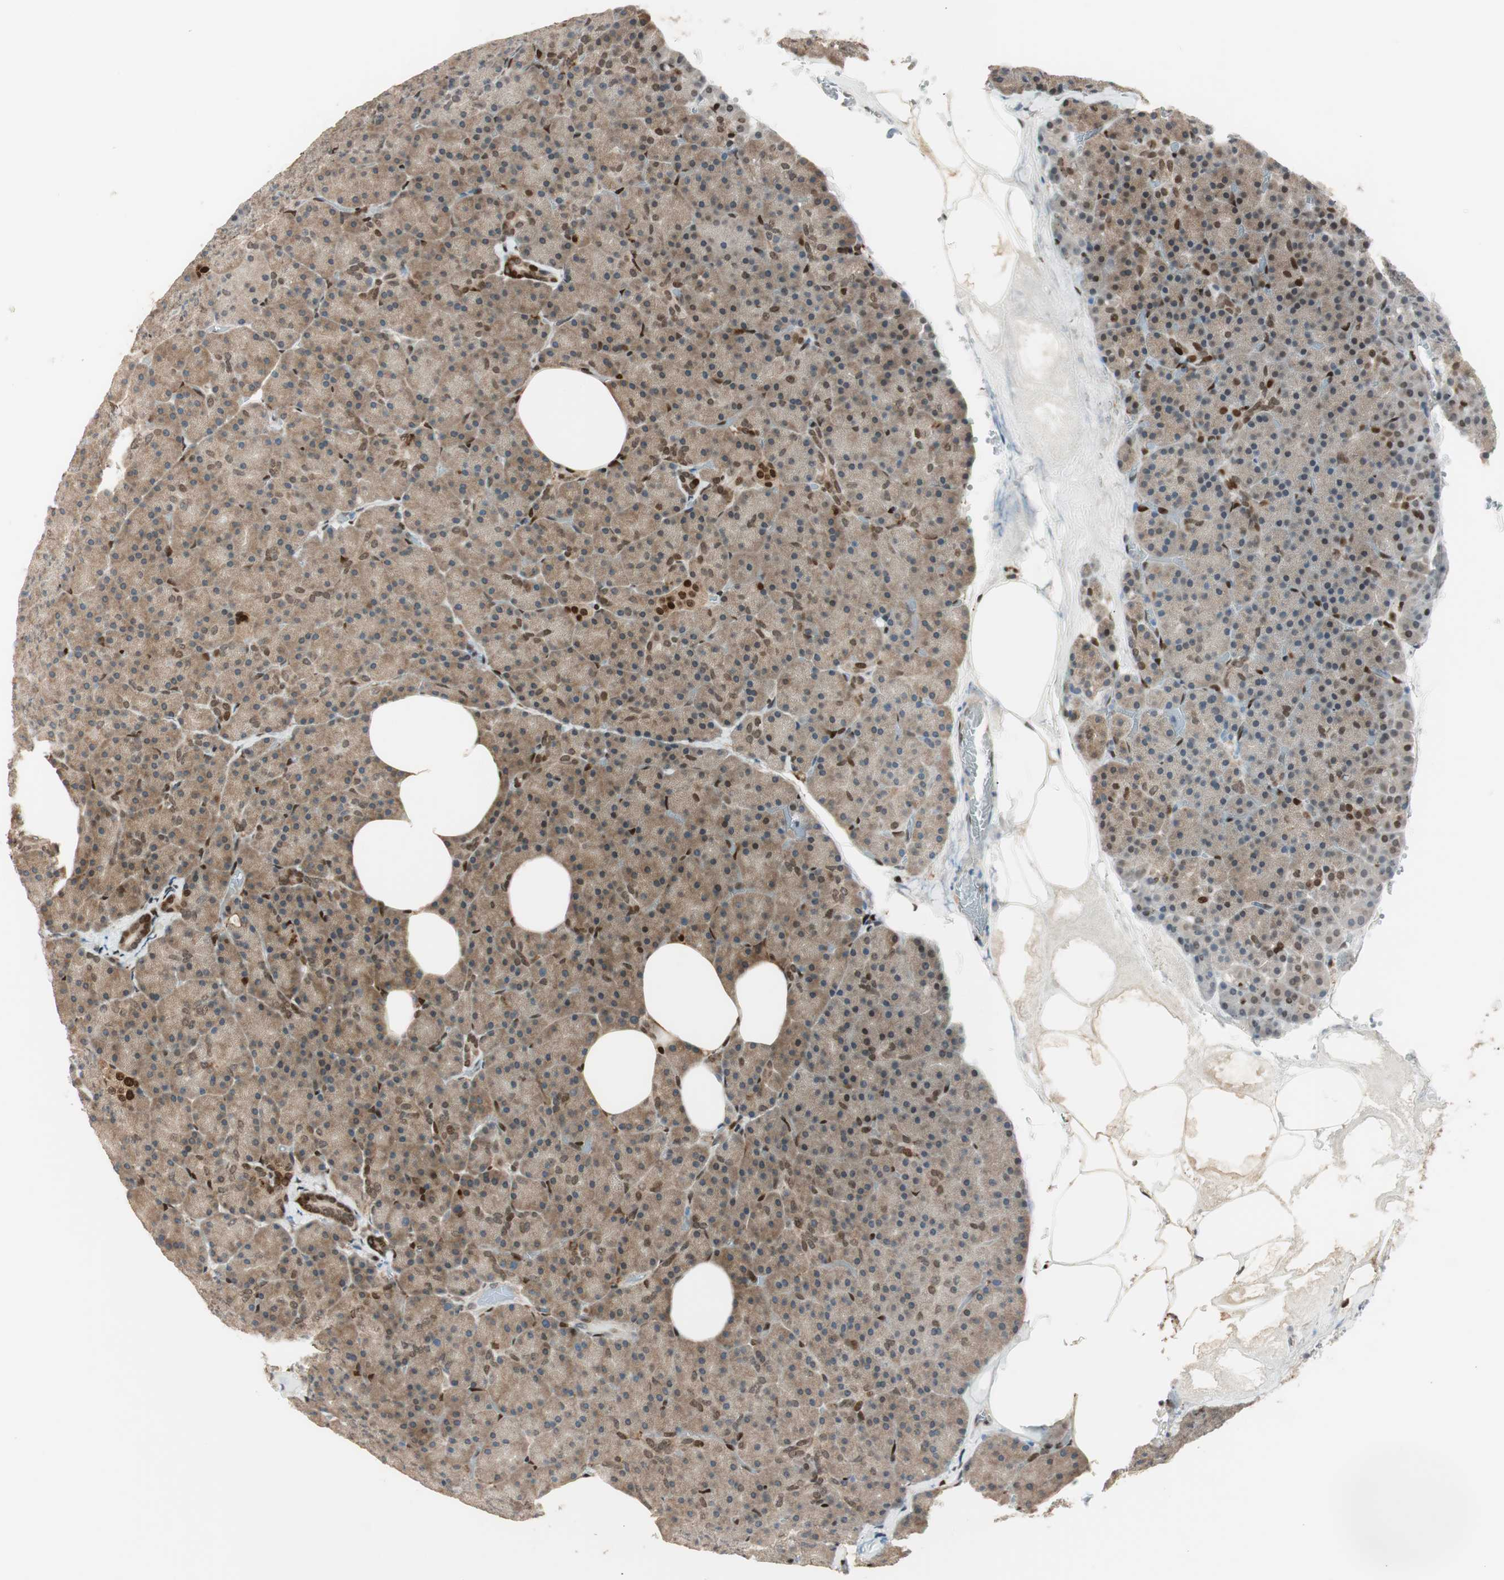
{"staining": {"intensity": "moderate", "quantity": ">75%", "location": "cytoplasmic/membranous,nuclear"}, "tissue": "pancreas", "cell_type": "Exocrine glandular cells", "image_type": "normal", "snomed": [{"axis": "morphology", "description": "Normal tissue, NOS"}, {"axis": "topography", "description": "Pancreas"}], "caption": "The photomicrograph exhibits immunohistochemical staining of normal pancreas. There is moderate cytoplasmic/membranous,nuclear positivity is seen in about >75% of exocrine glandular cells. (DAB IHC with brightfield microscopy, high magnification).", "gene": "BIN1", "patient": {"sex": "female", "age": 35}}